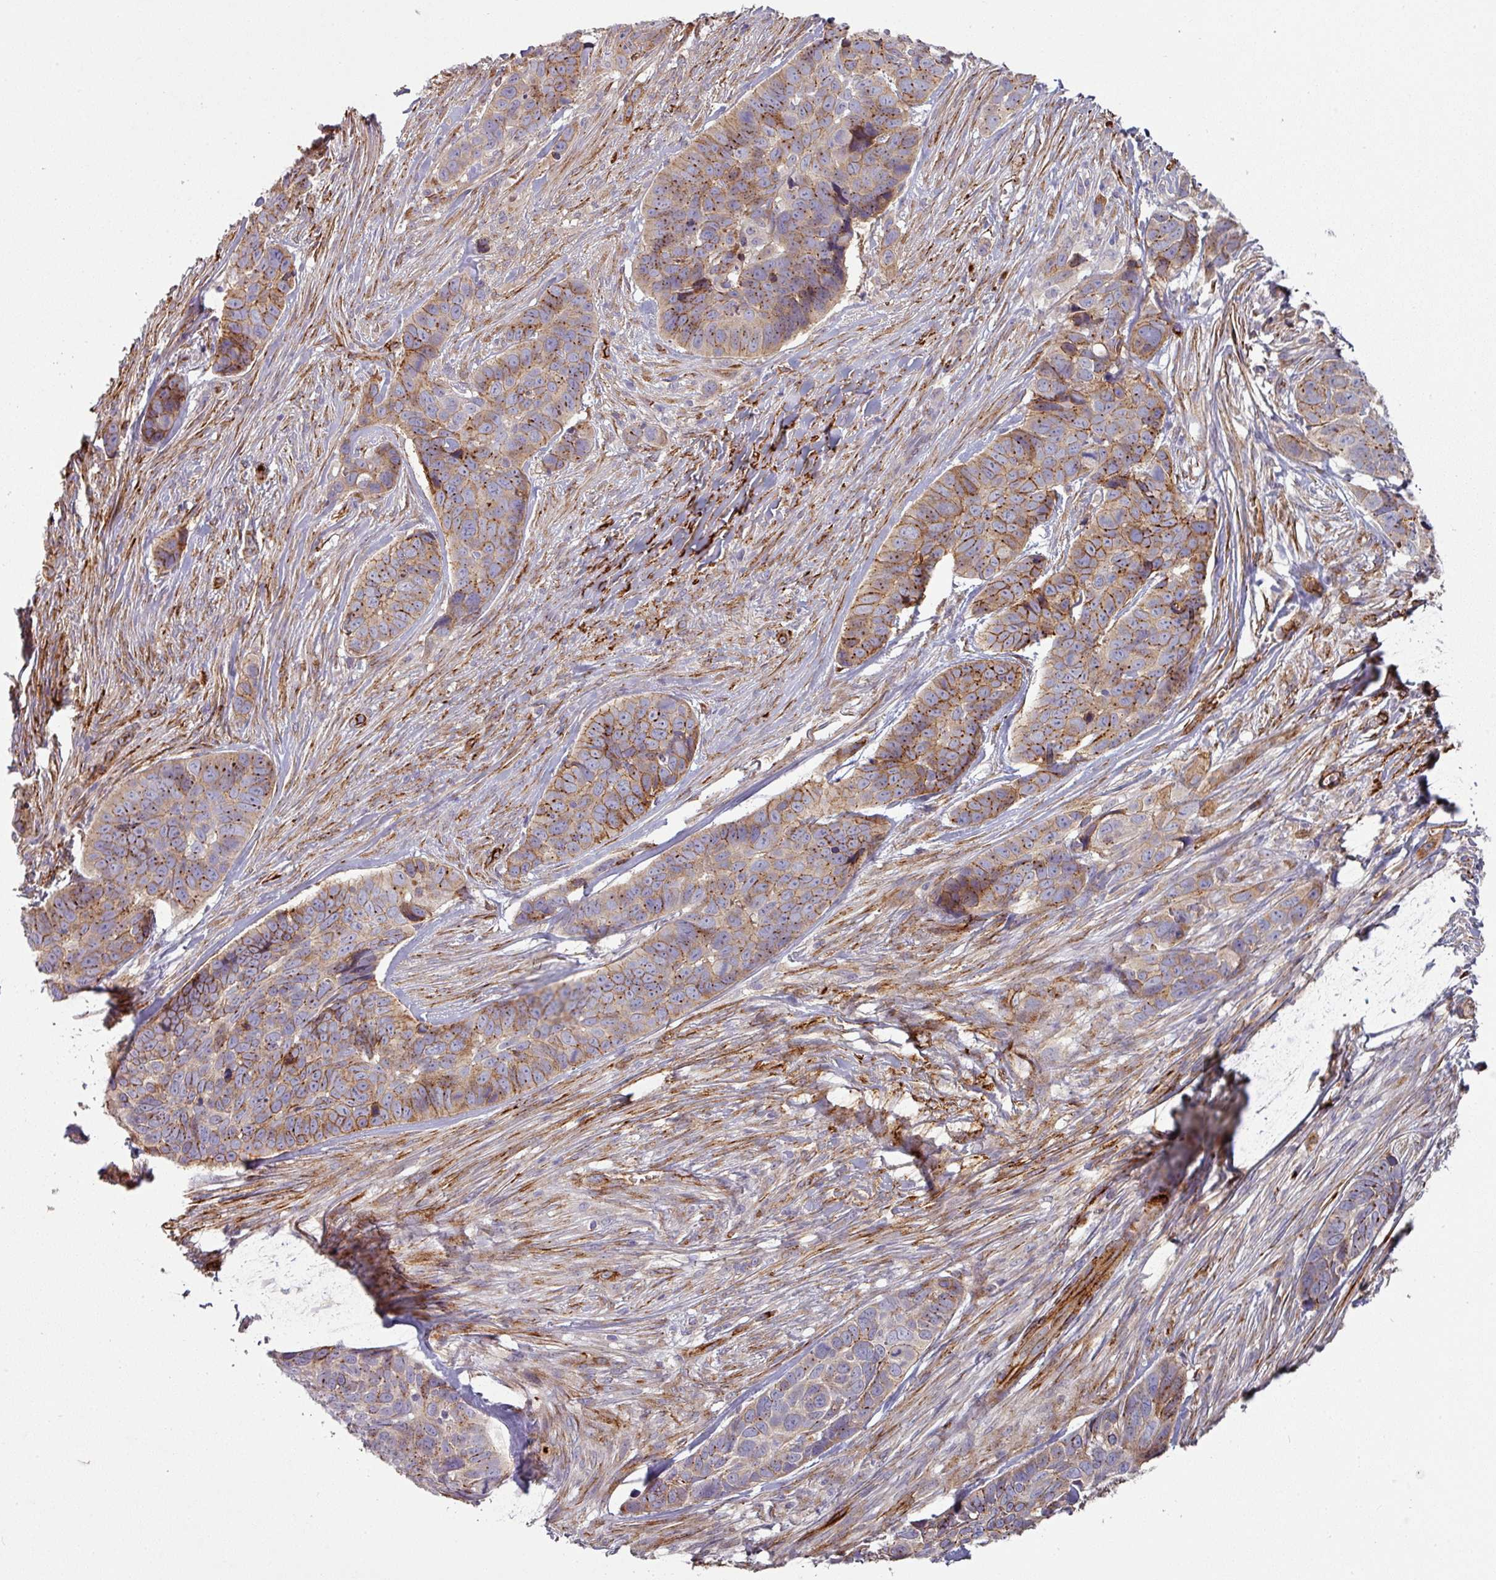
{"staining": {"intensity": "moderate", "quantity": ">75%", "location": "cytoplasmic/membranous"}, "tissue": "skin cancer", "cell_type": "Tumor cells", "image_type": "cancer", "snomed": [{"axis": "morphology", "description": "Basal cell carcinoma"}, {"axis": "topography", "description": "Skin"}], "caption": "Immunohistochemical staining of skin cancer (basal cell carcinoma) exhibits medium levels of moderate cytoplasmic/membranous protein staining in about >75% of tumor cells. The staining is performed using DAB (3,3'-diaminobenzidine) brown chromogen to label protein expression. The nuclei are counter-stained blue using hematoxylin.", "gene": "PRODH2", "patient": {"sex": "female", "age": 82}}